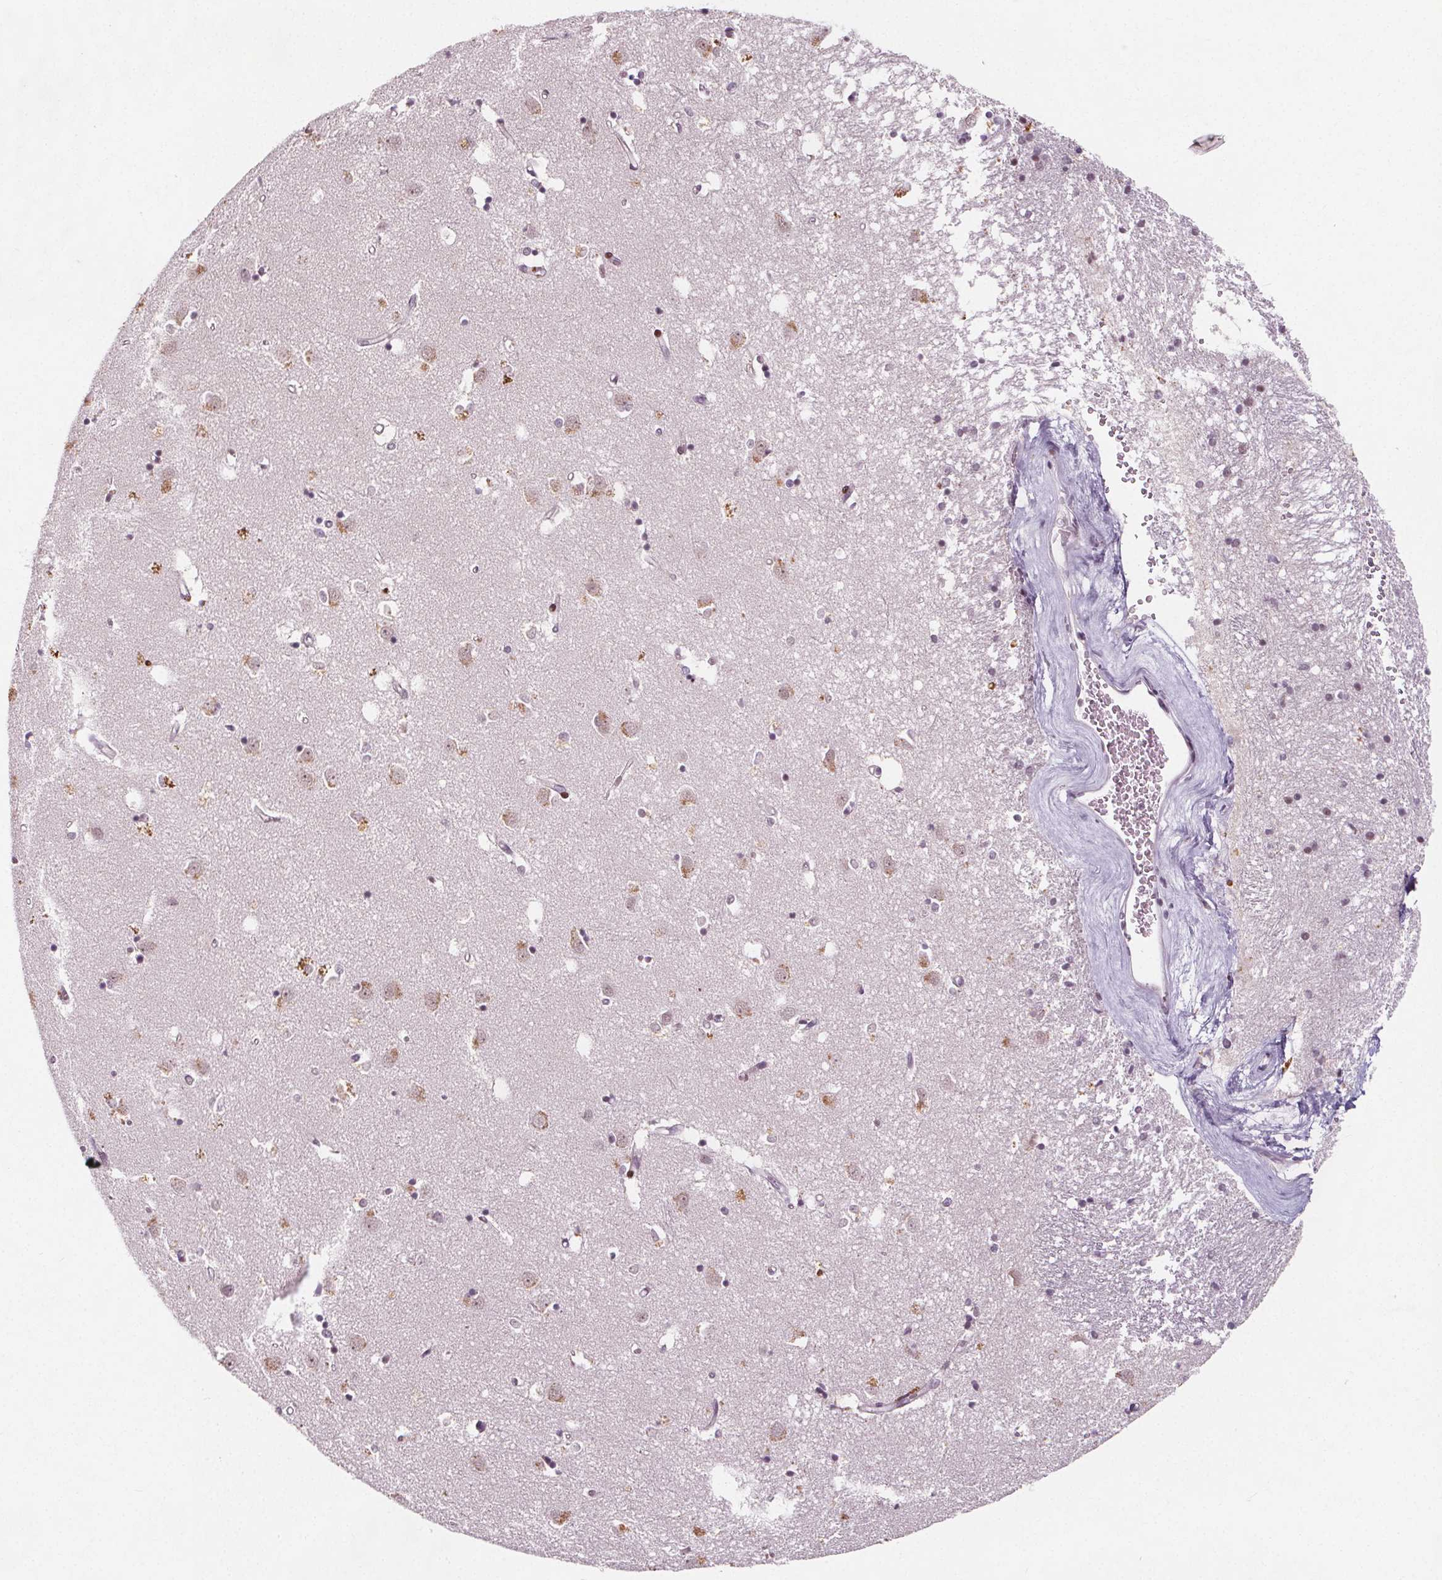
{"staining": {"intensity": "weak", "quantity": "25%-75%", "location": "nuclear"}, "tissue": "caudate", "cell_type": "Glial cells", "image_type": "normal", "snomed": [{"axis": "morphology", "description": "Normal tissue, NOS"}, {"axis": "topography", "description": "Lateral ventricle wall"}], "caption": "Immunohistochemical staining of unremarkable caudate shows 25%-75% levels of weak nuclear protein expression in about 25%-75% of glial cells.", "gene": "TAF6L", "patient": {"sex": "male", "age": 54}}